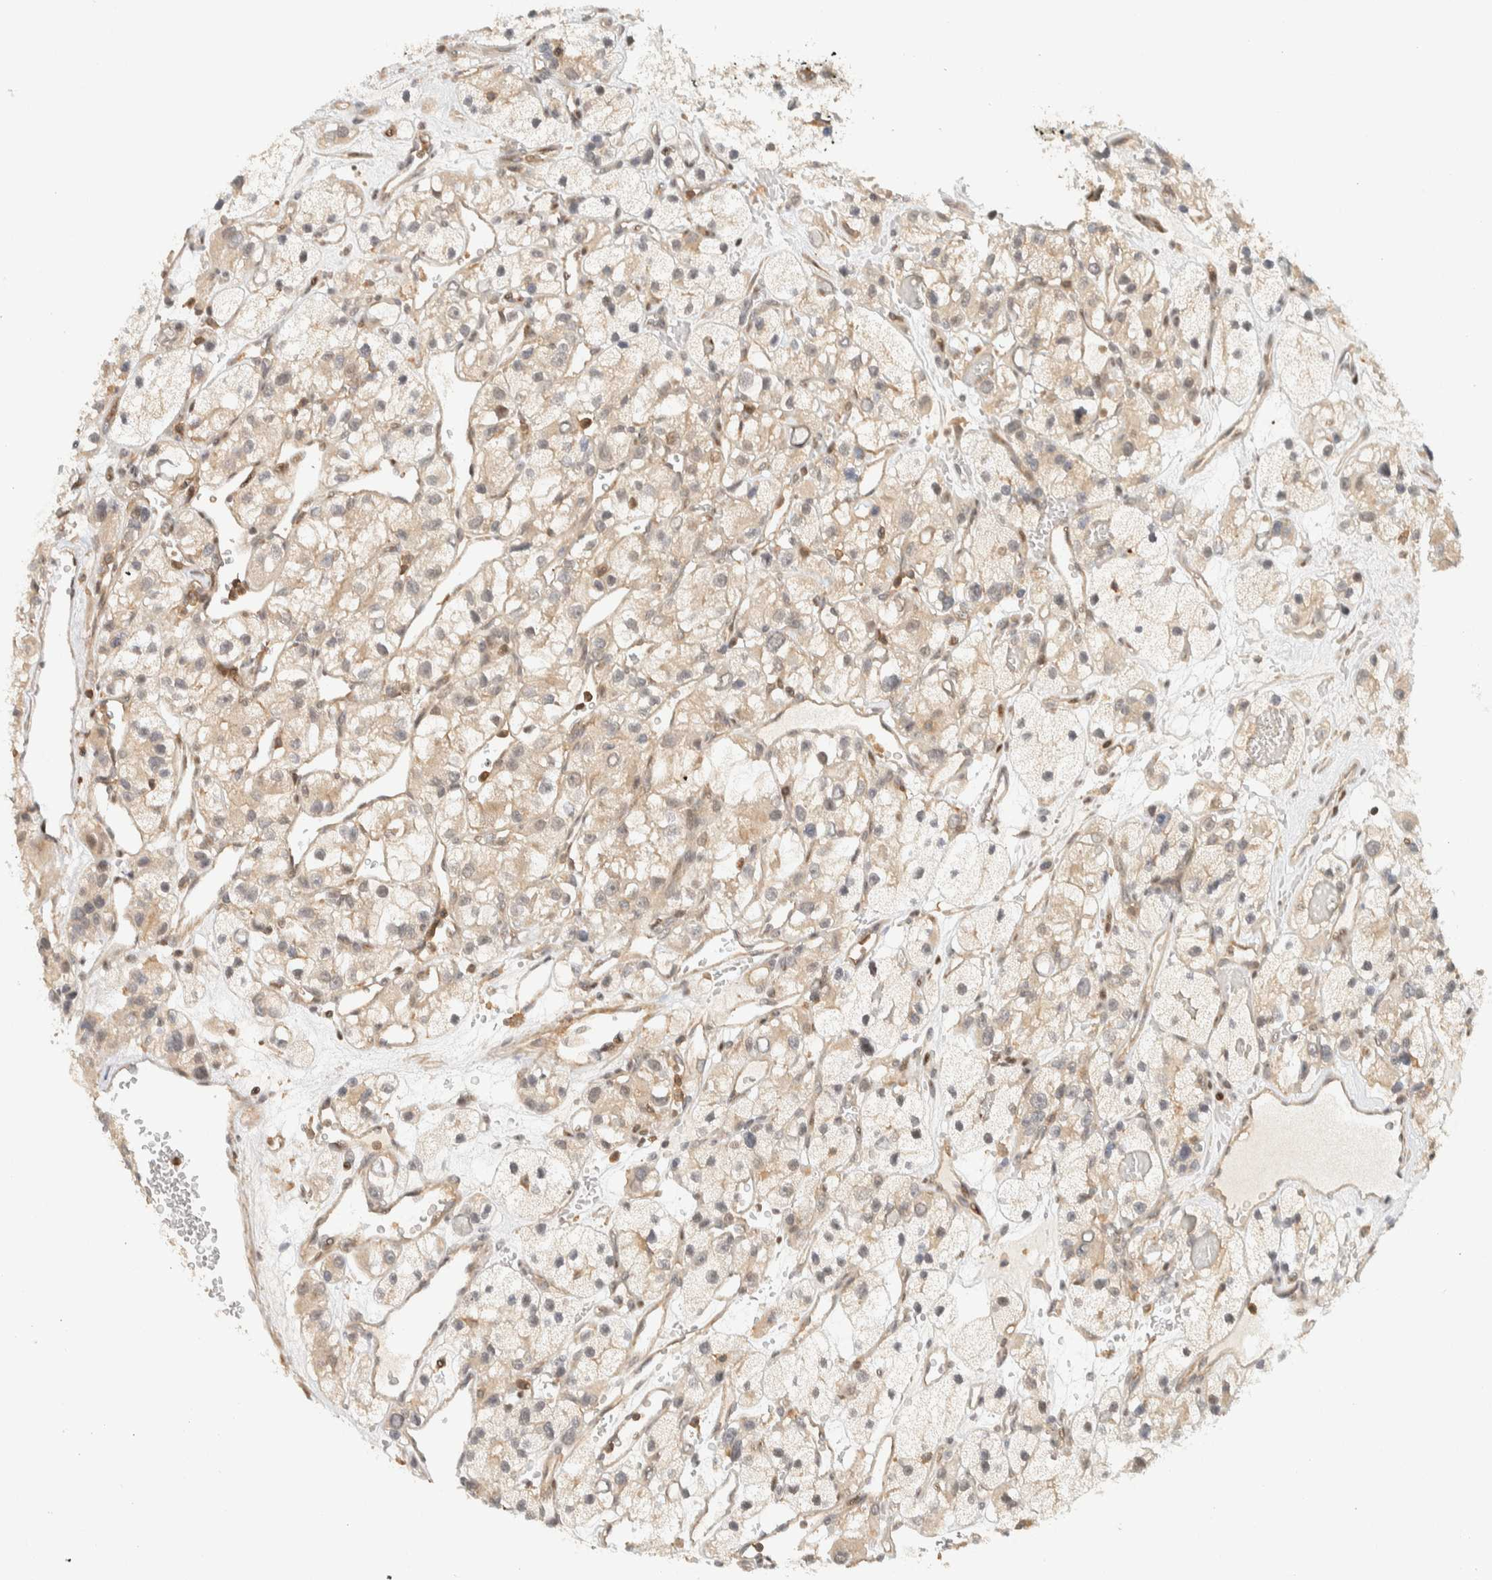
{"staining": {"intensity": "weak", "quantity": ">75%", "location": "cytoplasmic/membranous"}, "tissue": "renal cancer", "cell_type": "Tumor cells", "image_type": "cancer", "snomed": [{"axis": "morphology", "description": "Adenocarcinoma, NOS"}, {"axis": "topography", "description": "Kidney"}], "caption": "Renal adenocarcinoma was stained to show a protein in brown. There is low levels of weak cytoplasmic/membranous staining in approximately >75% of tumor cells.", "gene": "ARFGEF1", "patient": {"sex": "female", "age": 57}}